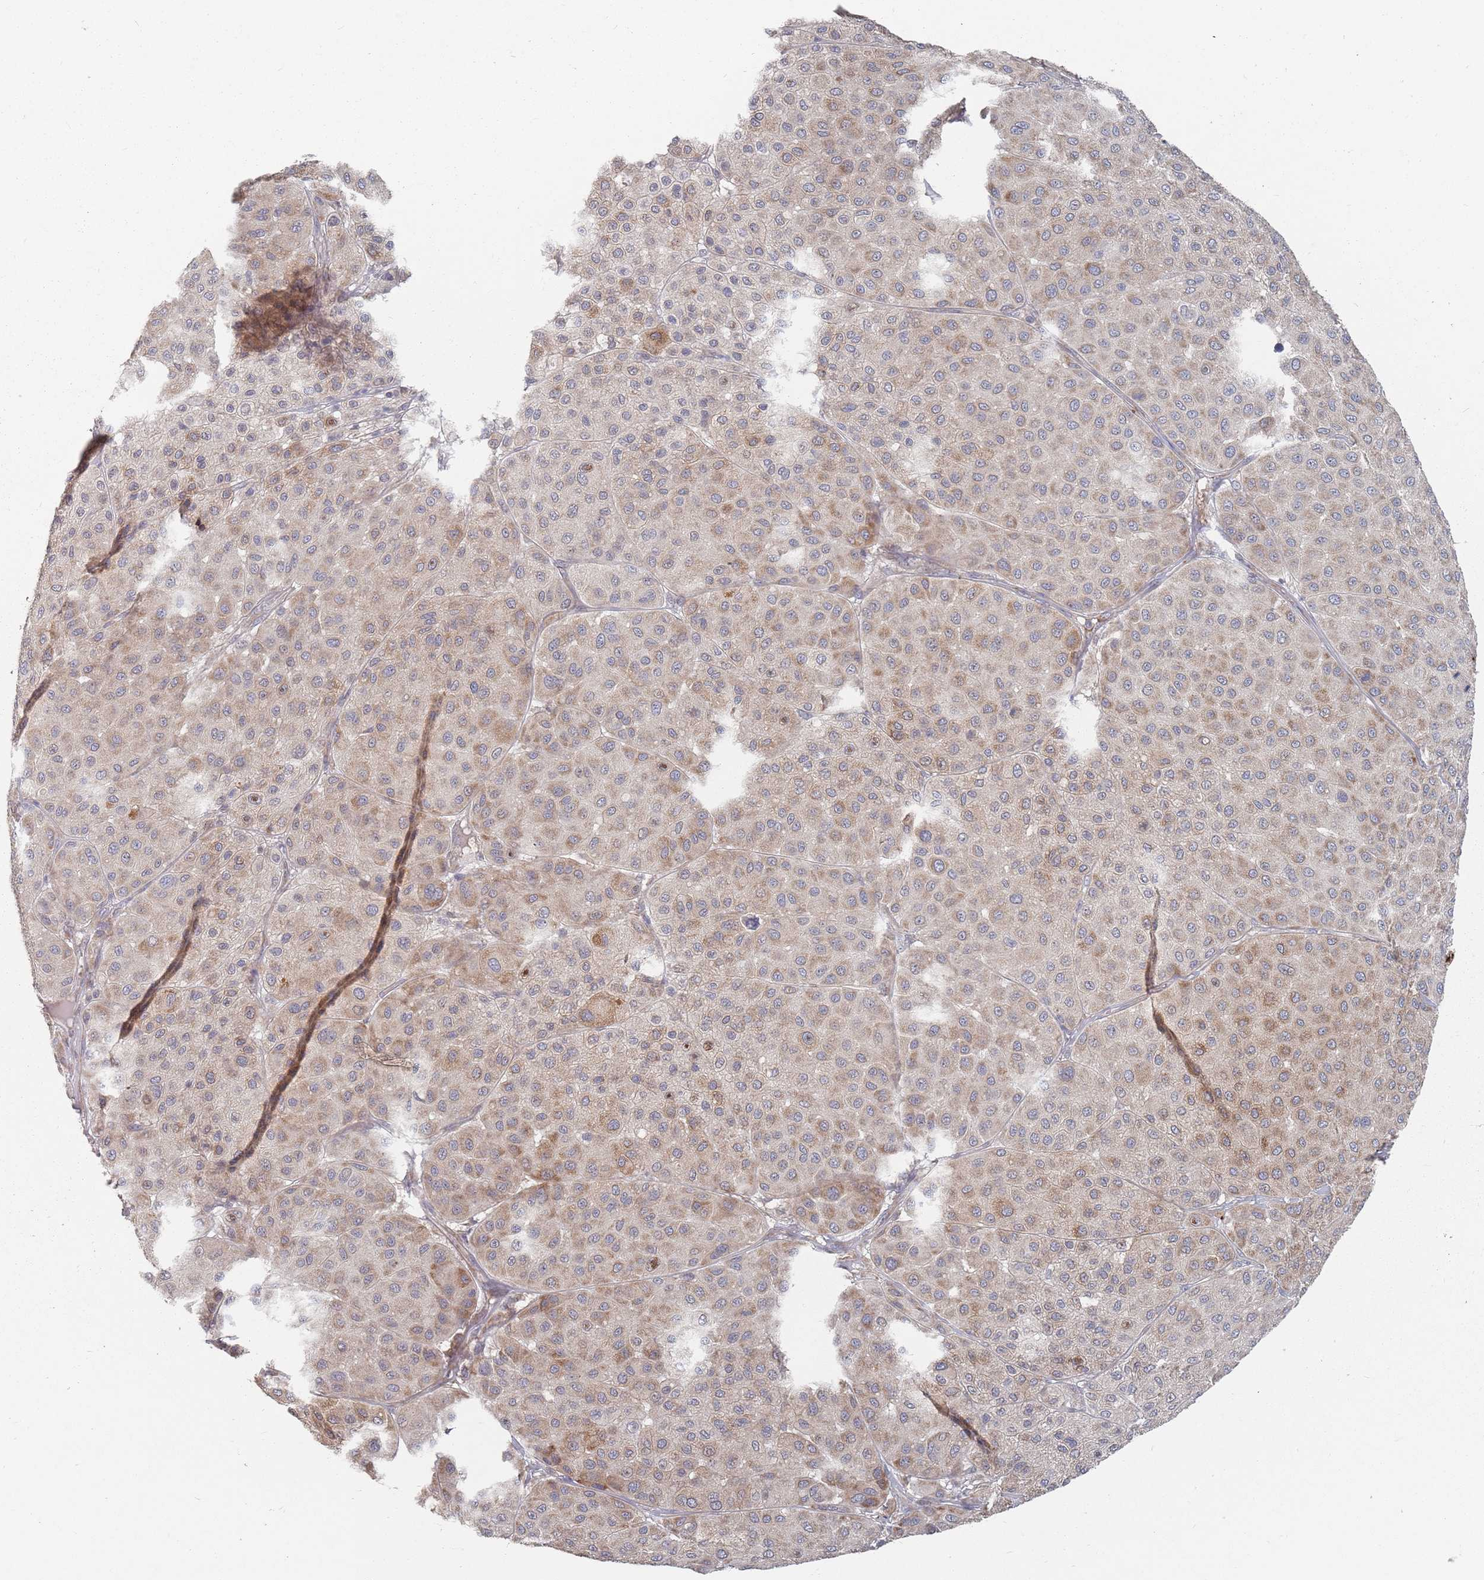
{"staining": {"intensity": "moderate", "quantity": "25%-75%", "location": "cytoplasmic/membranous"}, "tissue": "melanoma", "cell_type": "Tumor cells", "image_type": "cancer", "snomed": [{"axis": "morphology", "description": "Malignant melanoma, Metastatic site"}, {"axis": "topography", "description": "Smooth muscle"}], "caption": "Protein staining of malignant melanoma (metastatic site) tissue shows moderate cytoplasmic/membranous staining in approximately 25%-75% of tumor cells.", "gene": "ADAL", "patient": {"sex": "male", "age": 41}}